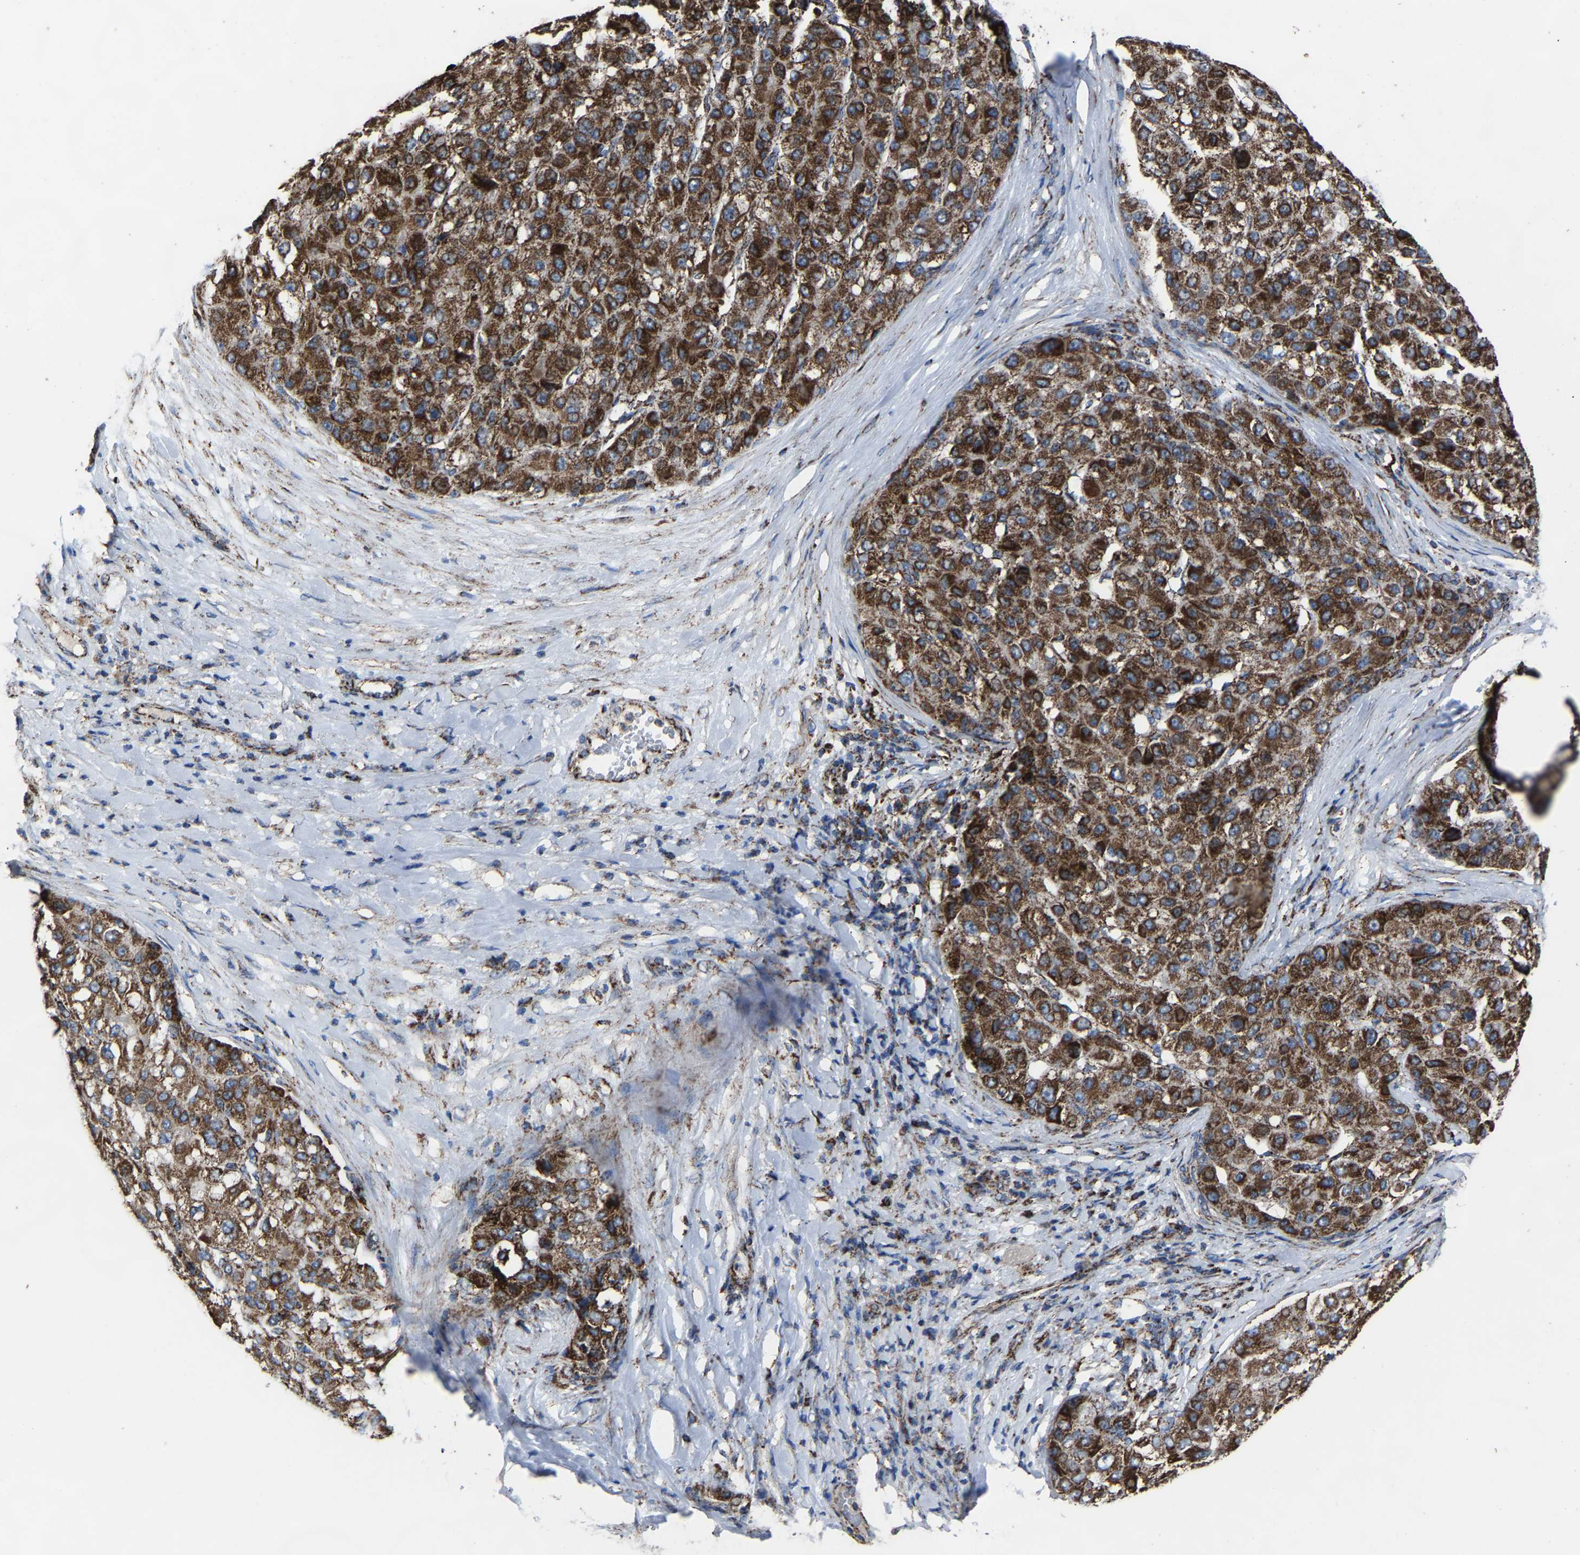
{"staining": {"intensity": "strong", "quantity": ">75%", "location": "cytoplasmic/membranous"}, "tissue": "liver cancer", "cell_type": "Tumor cells", "image_type": "cancer", "snomed": [{"axis": "morphology", "description": "Carcinoma, Hepatocellular, NOS"}, {"axis": "topography", "description": "Liver"}], "caption": "Tumor cells display high levels of strong cytoplasmic/membranous positivity in about >75% of cells in hepatocellular carcinoma (liver). The protein of interest is stained brown, and the nuclei are stained in blue (DAB IHC with brightfield microscopy, high magnification).", "gene": "NDUFV3", "patient": {"sex": "male", "age": 80}}